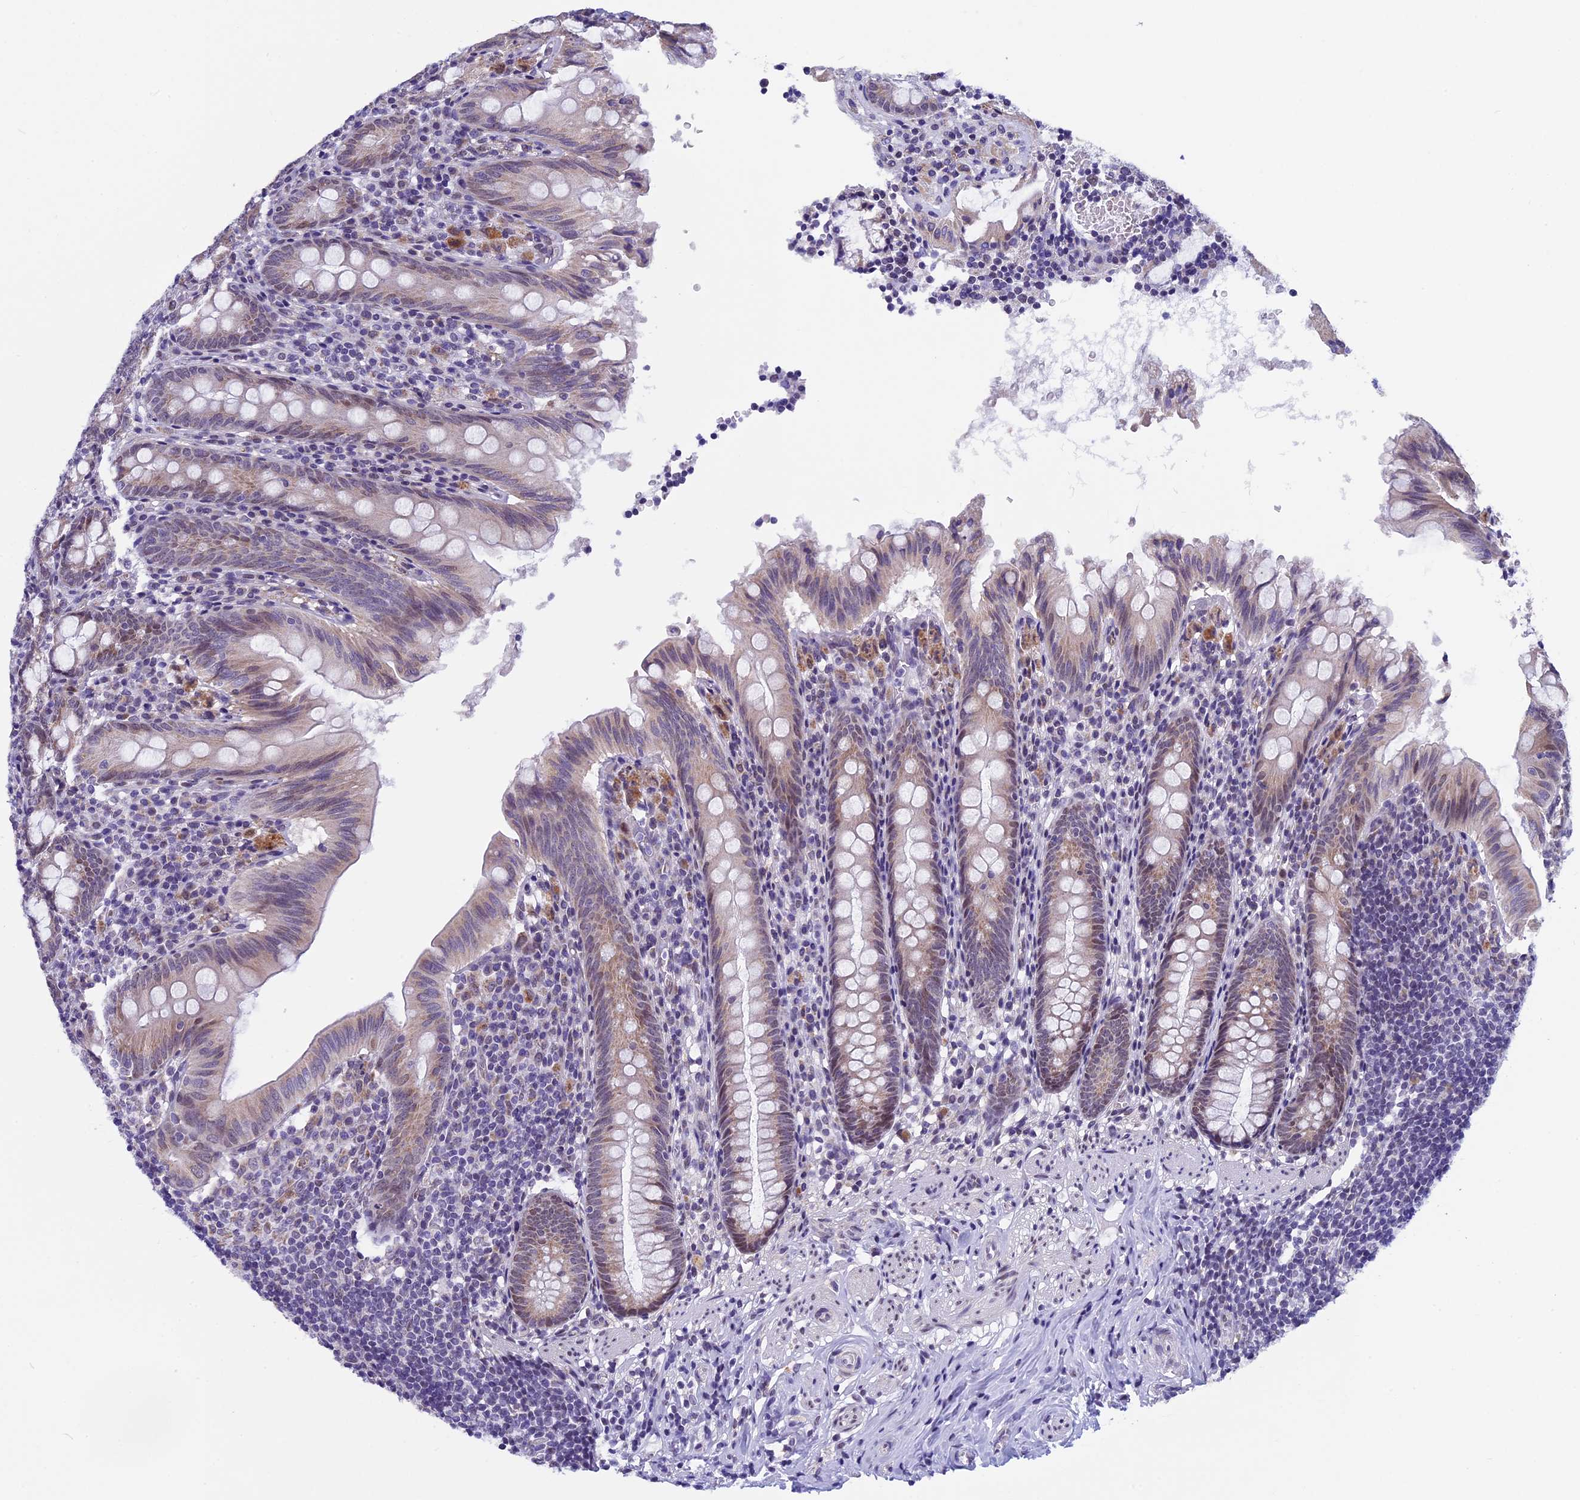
{"staining": {"intensity": "weak", "quantity": "25%-75%", "location": "cytoplasmic/membranous,nuclear"}, "tissue": "appendix", "cell_type": "Glandular cells", "image_type": "normal", "snomed": [{"axis": "morphology", "description": "Normal tissue, NOS"}, {"axis": "topography", "description": "Appendix"}], "caption": "IHC (DAB (3,3'-diaminobenzidine)) staining of unremarkable appendix shows weak cytoplasmic/membranous,nuclear protein staining in approximately 25%-75% of glandular cells.", "gene": "ZNF317", "patient": {"sex": "male", "age": 55}}